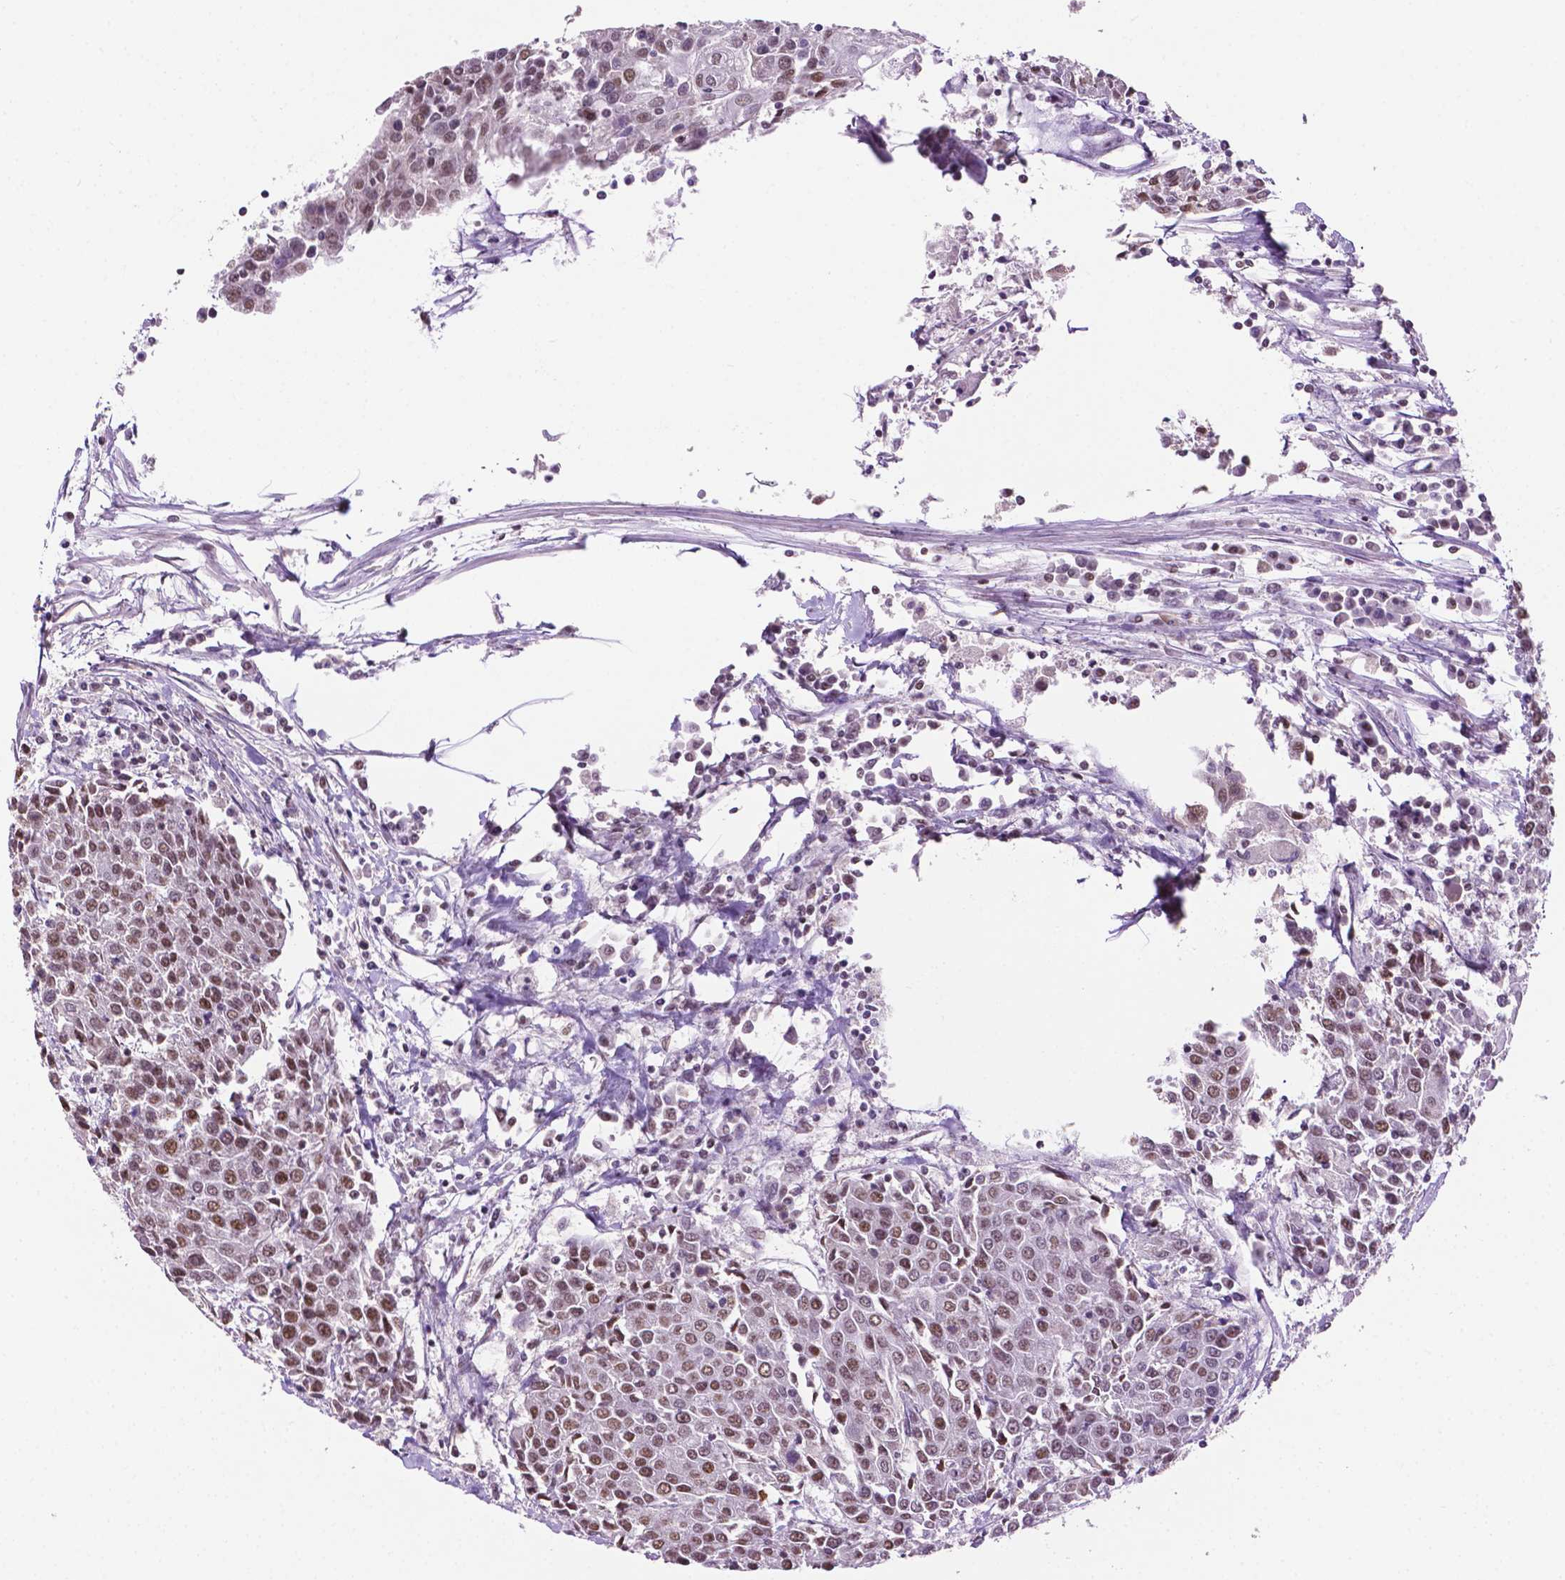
{"staining": {"intensity": "moderate", "quantity": ">75%", "location": "nuclear"}, "tissue": "urothelial cancer", "cell_type": "Tumor cells", "image_type": "cancer", "snomed": [{"axis": "morphology", "description": "Urothelial carcinoma, High grade"}, {"axis": "topography", "description": "Urinary bladder"}], "caption": "Brown immunohistochemical staining in human urothelial carcinoma (high-grade) demonstrates moderate nuclear expression in about >75% of tumor cells.", "gene": "PTPN6", "patient": {"sex": "female", "age": 85}}